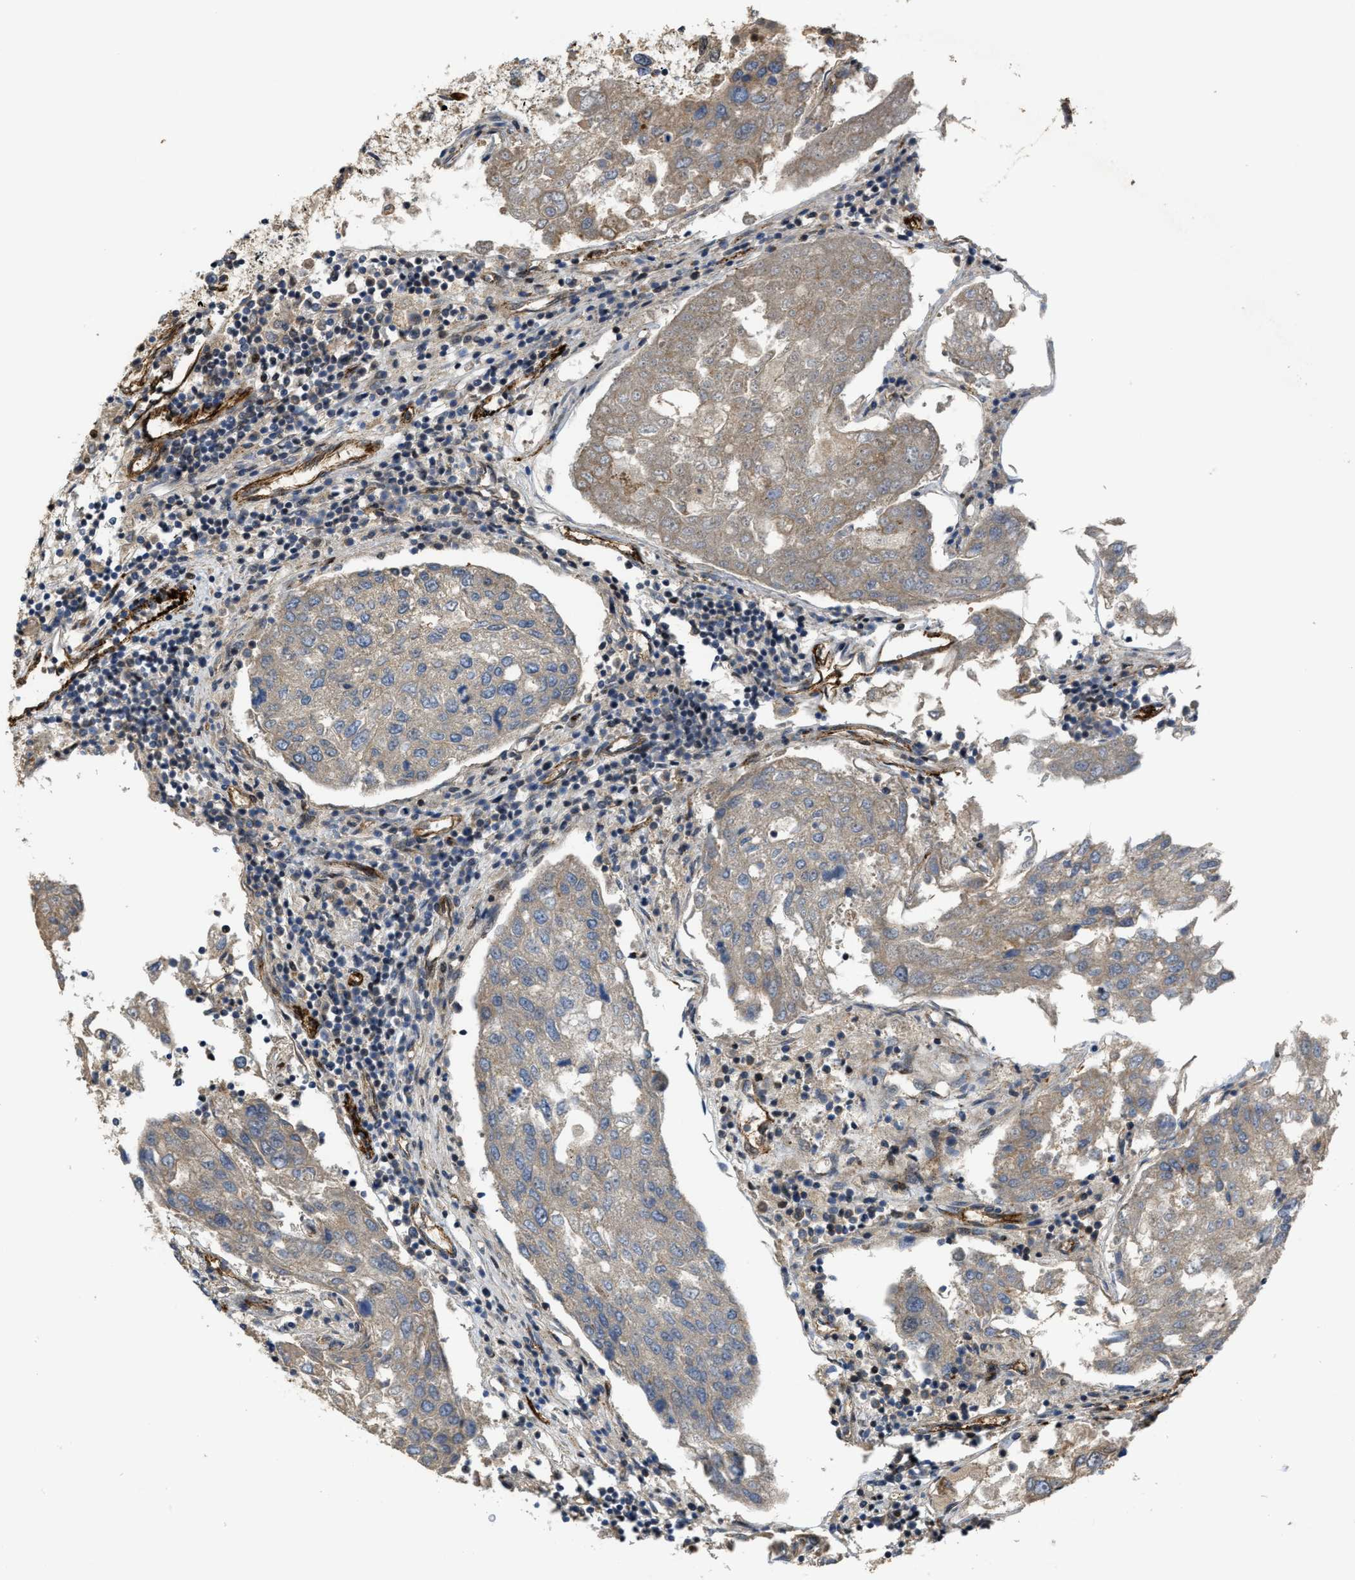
{"staining": {"intensity": "weak", "quantity": "<25%", "location": "cytoplasmic/membranous"}, "tissue": "urothelial cancer", "cell_type": "Tumor cells", "image_type": "cancer", "snomed": [{"axis": "morphology", "description": "Urothelial carcinoma, High grade"}, {"axis": "topography", "description": "Lymph node"}, {"axis": "topography", "description": "Urinary bladder"}], "caption": "Urothelial cancer was stained to show a protein in brown. There is no significant staining in tumor cells.", "gene": "DPF2", "patient": {"sex": "male", "age": 51}}